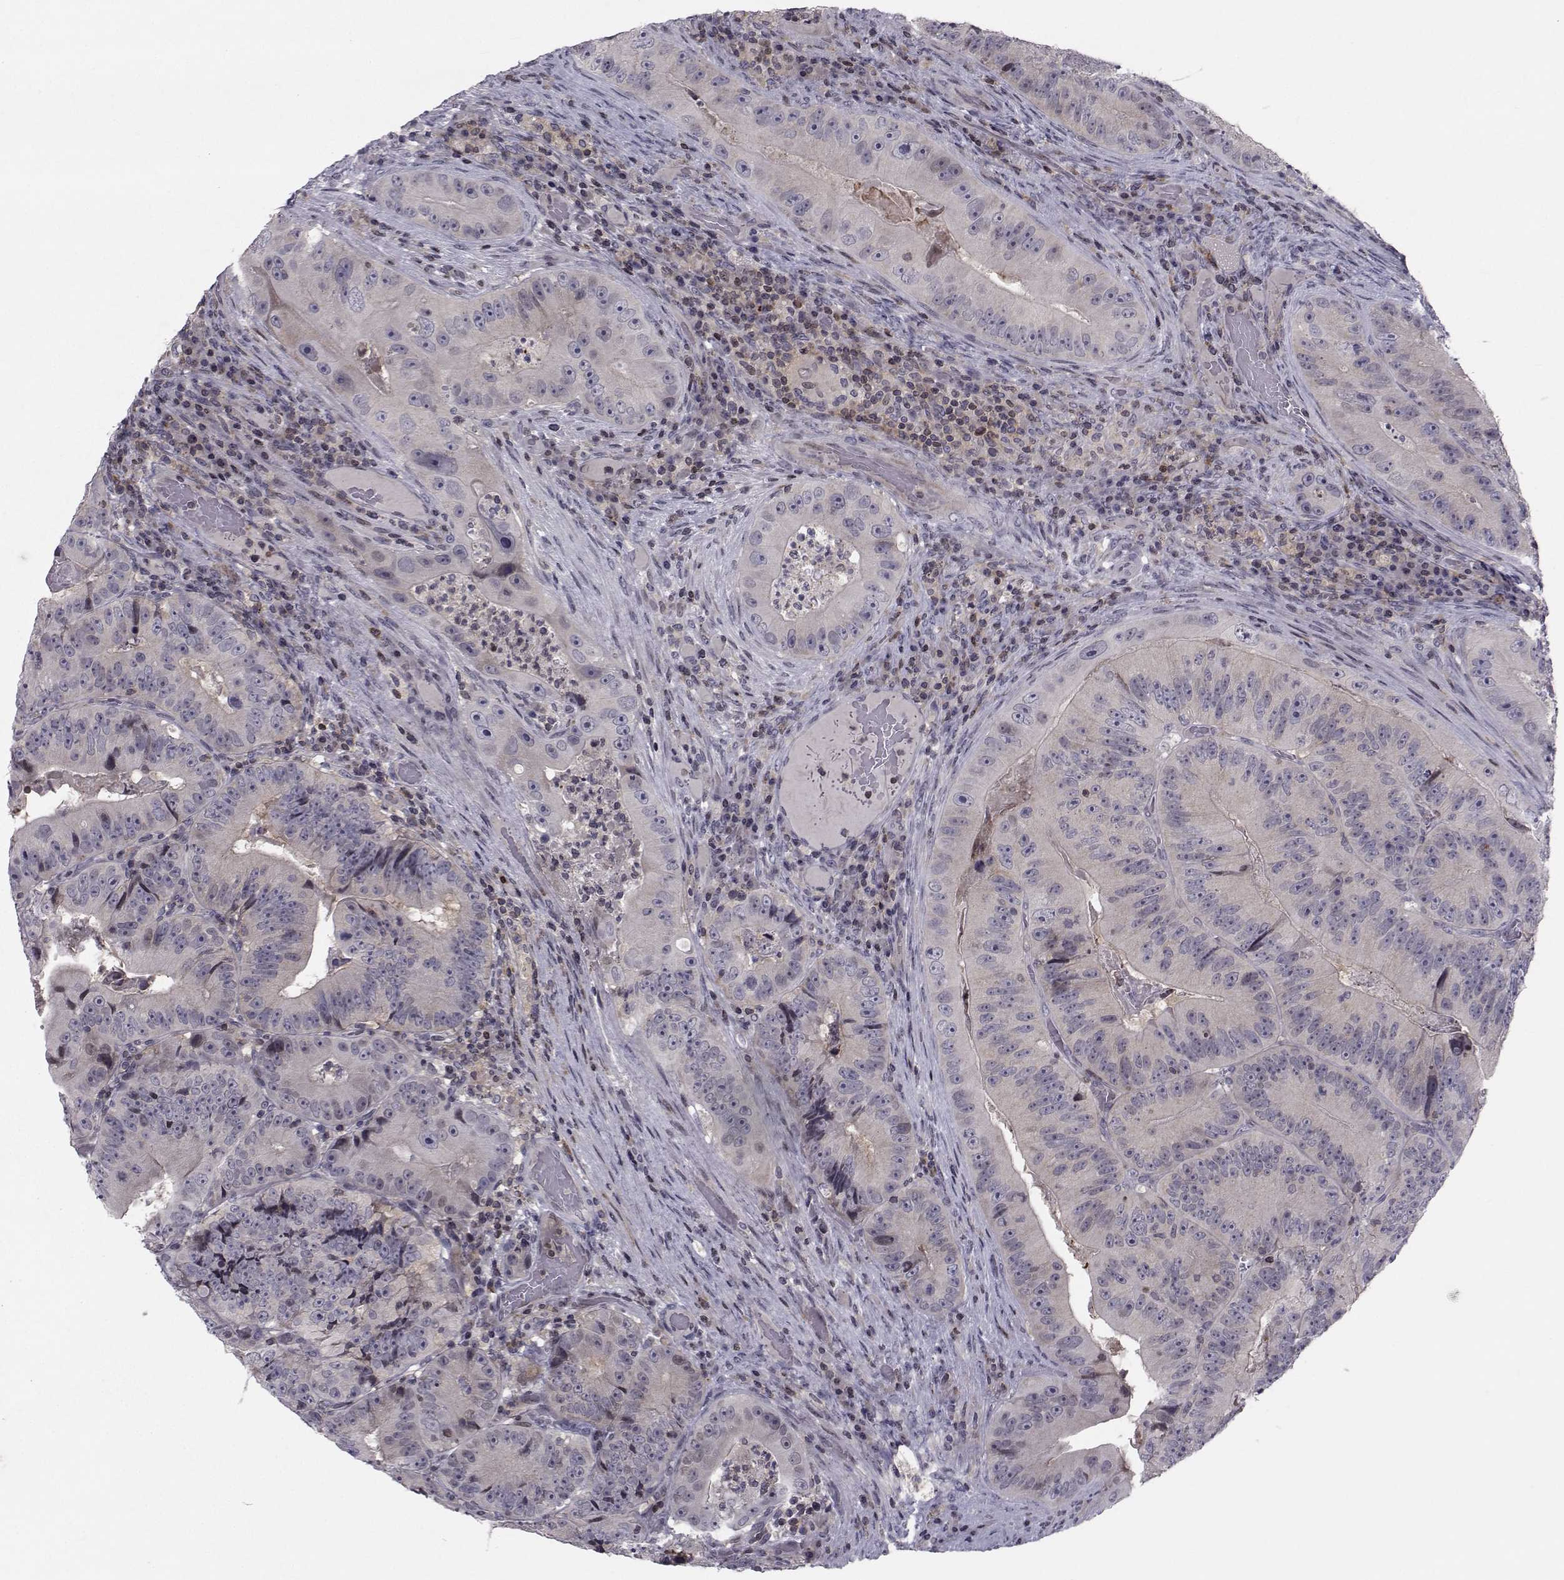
{"staining": {"intensity": "negative", "quantity": "none", "location": "none"}, "tissue": "colorectal cancer", "cell_type": "Tumor cells", "image_type": "cancer", "snomed": [{"axis": "morphology", "description": "Adenocarcinoma, NOS"}, {"axis": "topography", "description": "Colon"}], "caption": "Adenocarcinoma (colorectal) was stained to show a protein in brown. There is no significant positivity in tumor cells. The staining is performed using DAB brown chromogen with nuclei counter-stained in using hematoxylin.", "gene": "PCP4L1", "patient": {"sex": "female", "age": 86}}